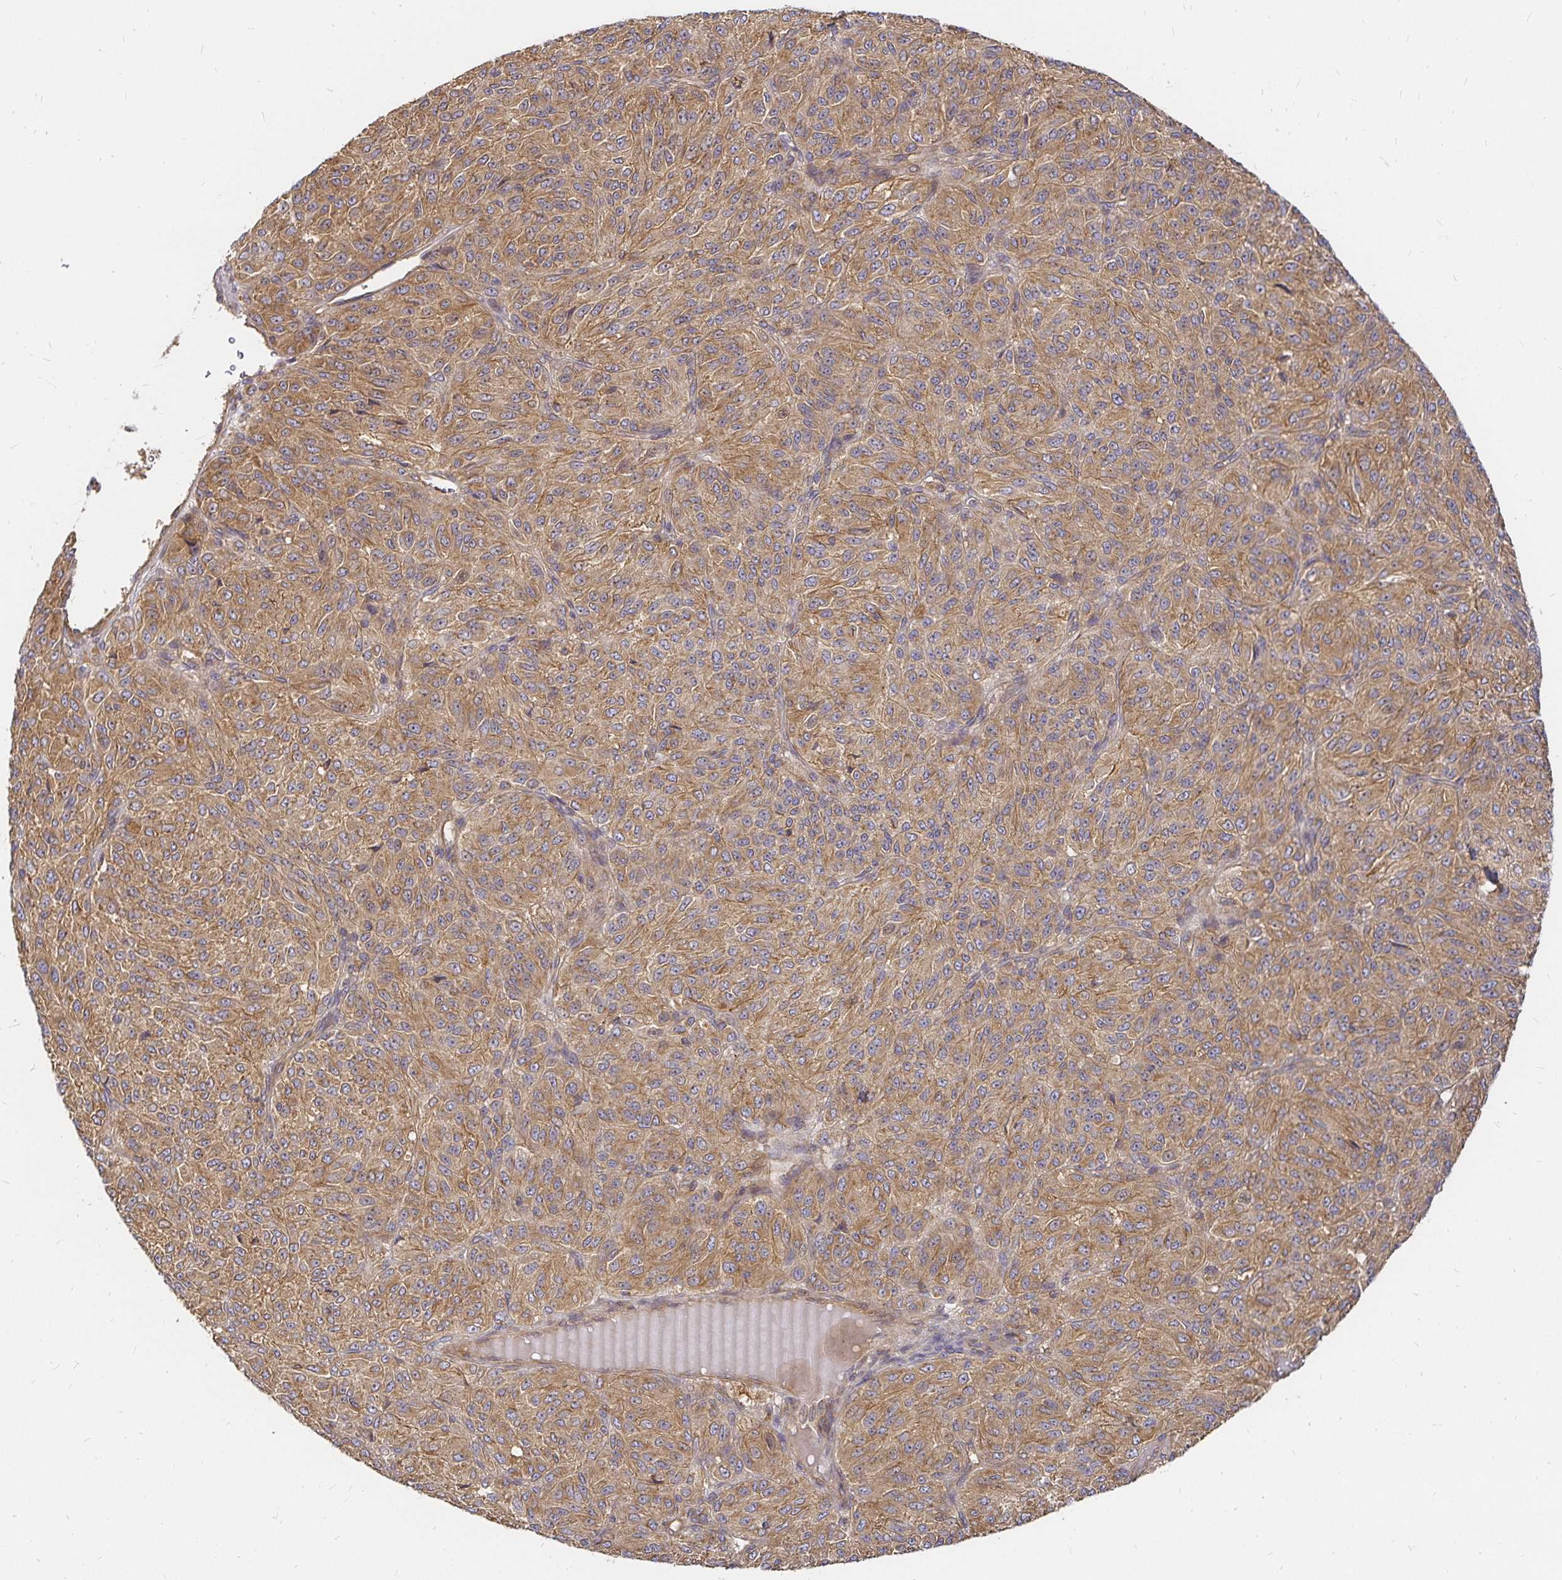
{"staining": {"intensity": "moderate", "quantity": ">75%", "location": "cytoplasmic/membranous"}, "tissue": "melanoma", "cell_type": "Tumor cells", "image_type": "cancer", "snomed": [{"axis": "morphology", "description": "Malignant melanoma, Metastatic site"}, {"axis": "topography", "description": "Brain"}], "caption": "Immunohistochemical staining of human malignant melanoma (metastatic site) shows medium levels of moderate cytoplasmic/membranous positivity in approximately >75% of tumor cells.", "gene": "KIF5B", "patient": {"sex": "female", "age": 56}}